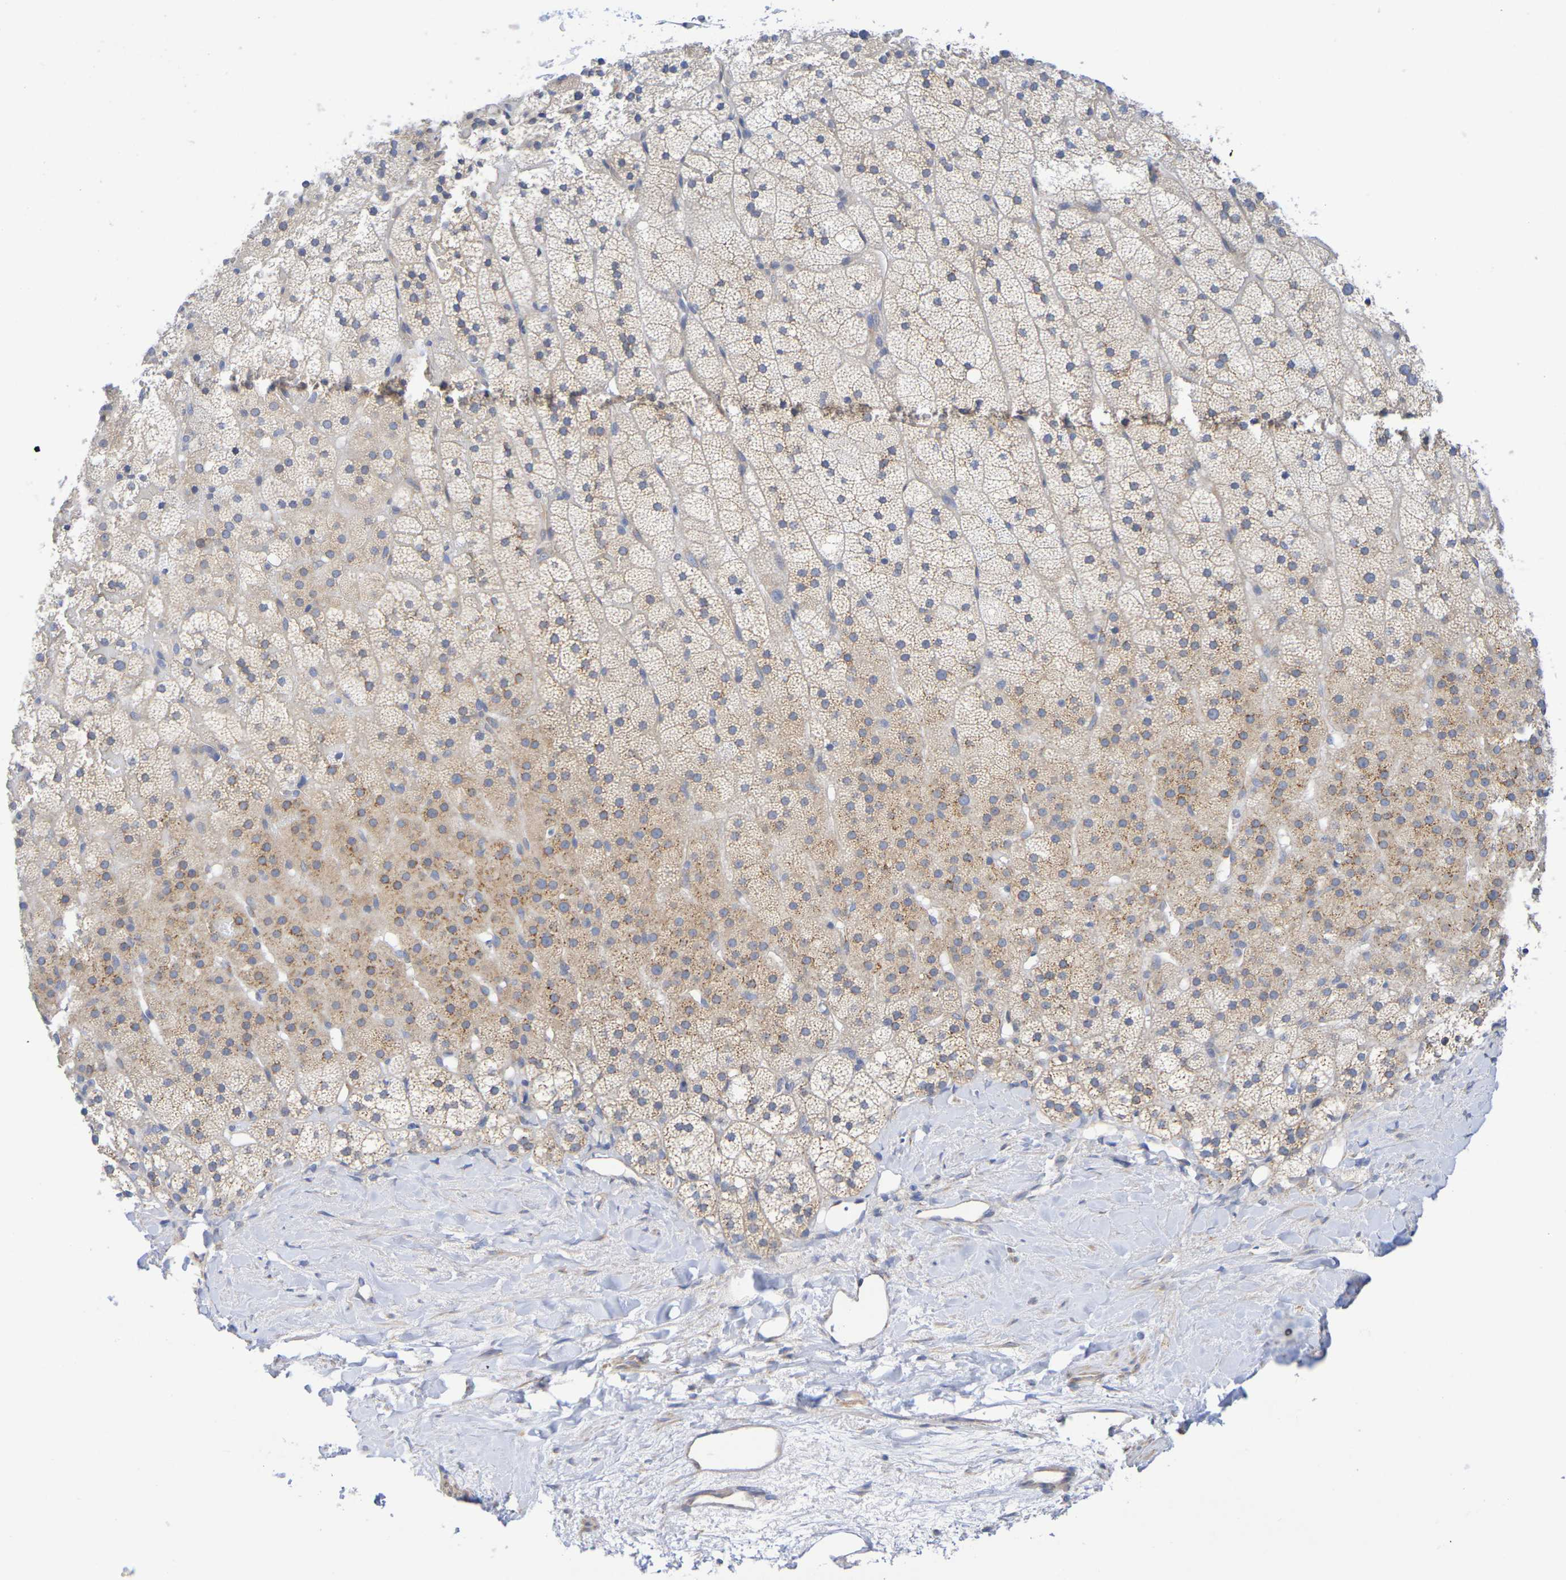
{"staining": {"intensity": "moderate", "quantity": "25%-75%", "location": "cytoplasmic/membranous"}, "tissue": "adrenal gland", "cell_type": "Glandular cells", "image_type": "normal", "snomed": [{"axis": "morphology", "description": "Normal tissue, NOS"}, {"axis": "topography", "description": "Adrenal gland"}], "caption": "Protein expression analysis of benign adrenal gland shows moderate cytoplasmic/membranous expression in approximately 25%-75% of glandular cells. (Brightfield microscopy of DAB IHC at high magnification).", "gene": "TMCC3", "patient": {"sex": "male", "age": 35}}